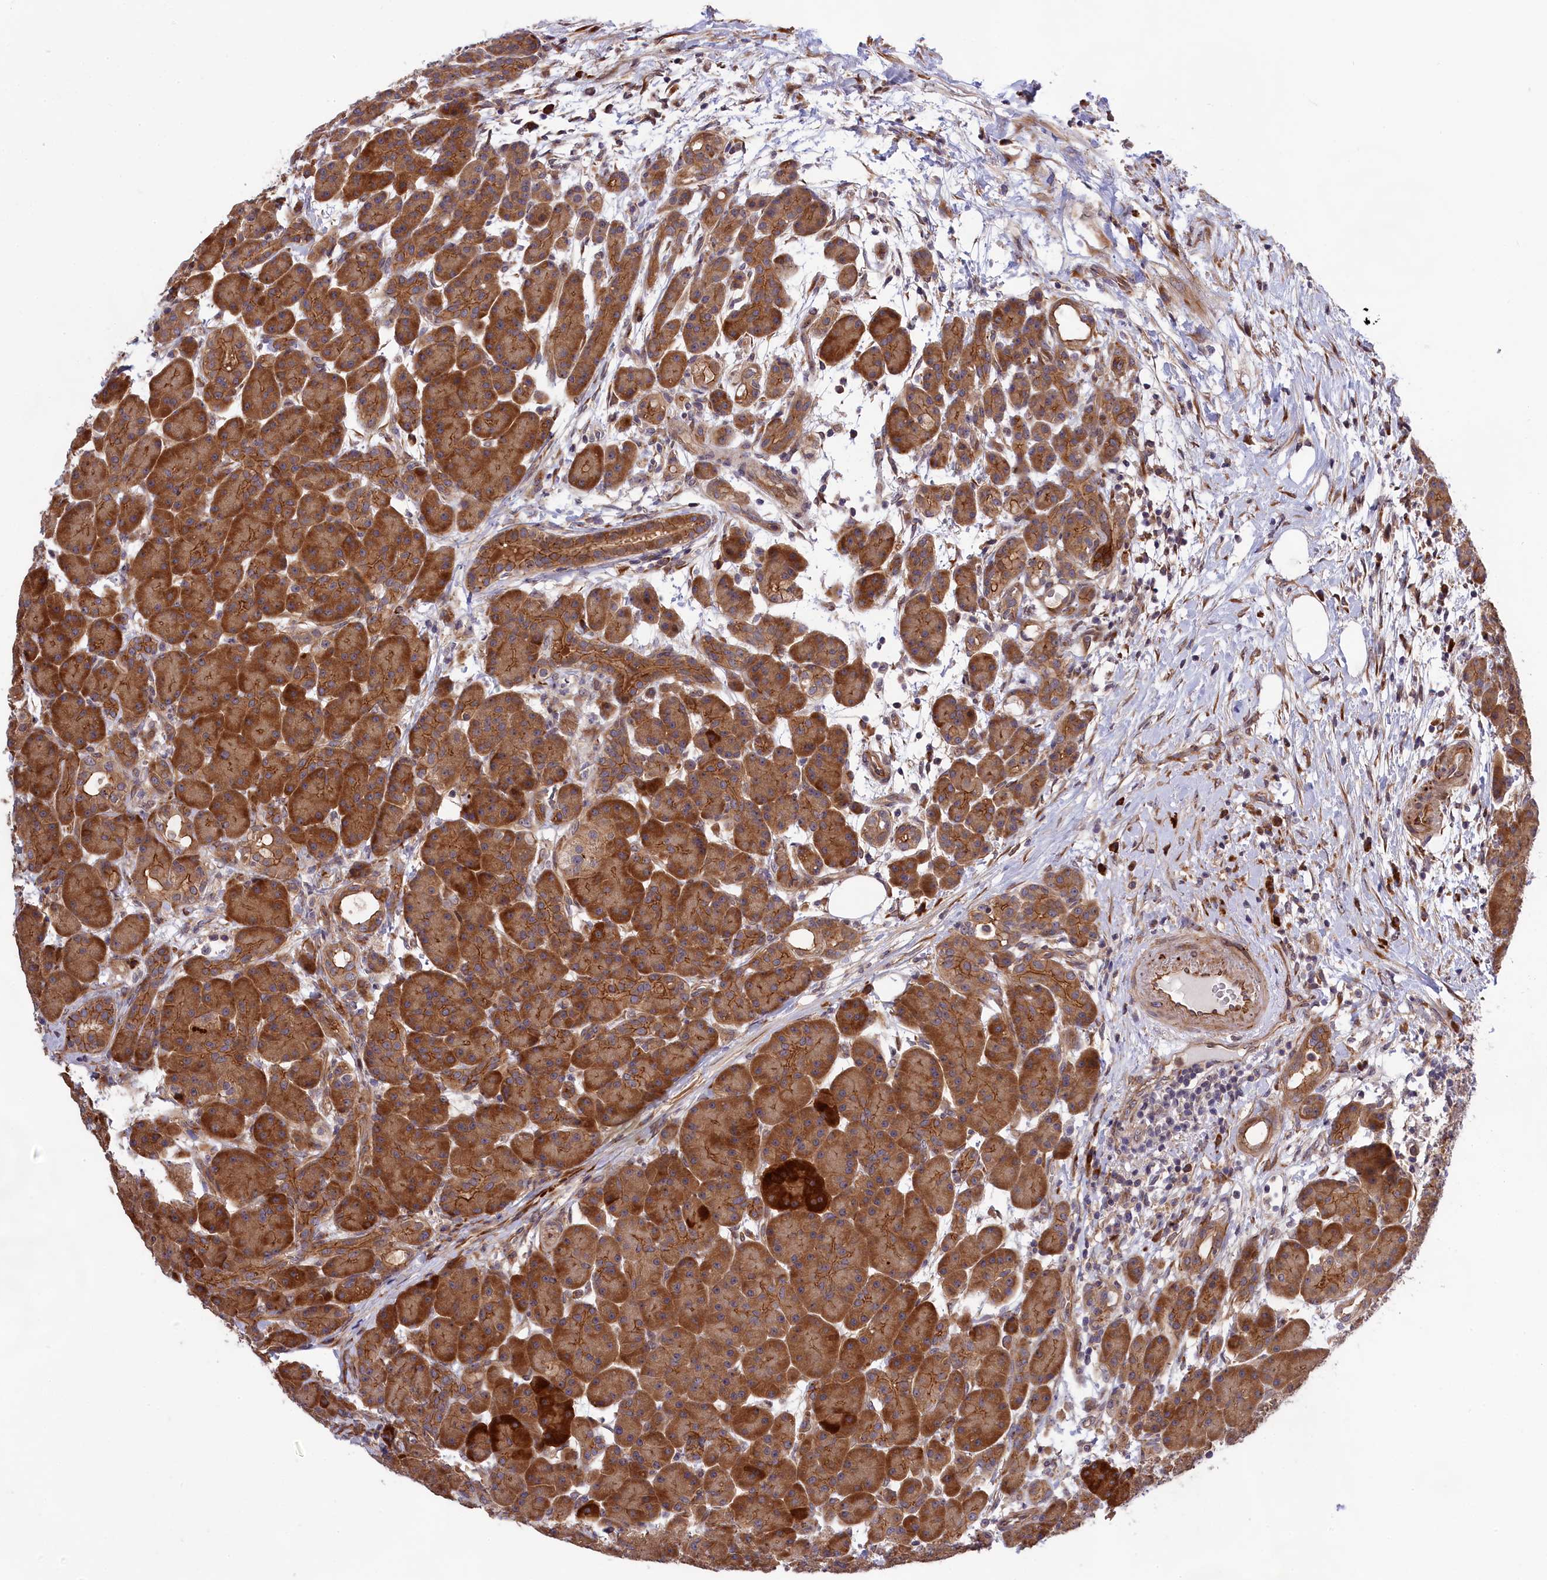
{"staining": {"intensity": "strong", "quantity": ">75%", "location": "cytoplasmic/membranous"}, "tissue": "pancreas", "cell_type": "Exocrine glandular cells", "image_type": "normal", "snomed": [{"axis": "morphology", "description": "Normal tissue, NOS"}, {"axis": "topography", "description": "Pancreas"}], "caption": "Brown immunohistochemical staining in benign pancreas reveals strong cytoplasmic/membranous expression in about >75% of exocrine glandular cells.", "gene": "DDX60L", "patient": {"sex": "male", "age": 63}}